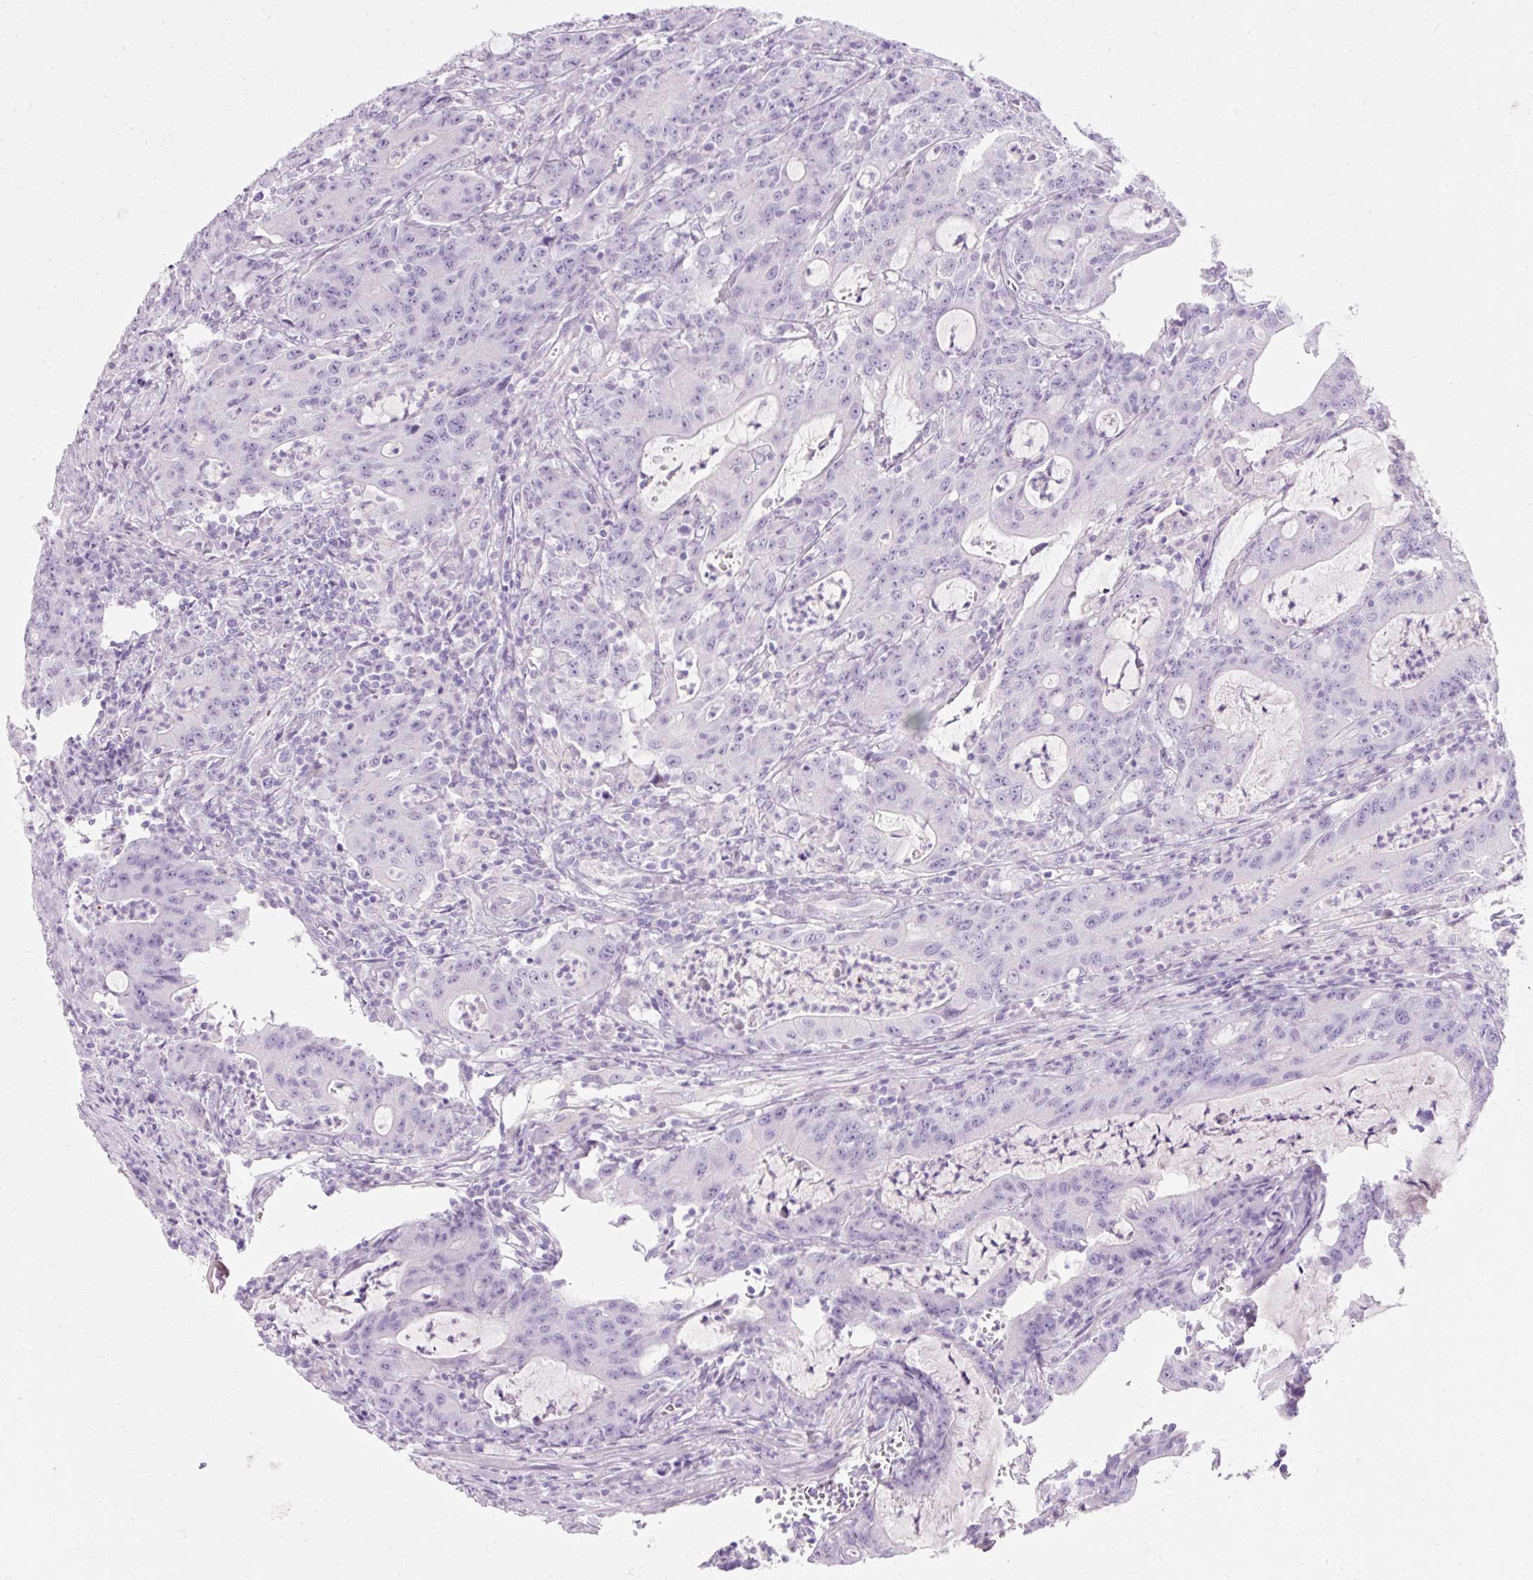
{"staining": {"intensity": "negative", "quantity": "none", "location": "none"}, "tissue": "colorectal cancer", "cell_type": "Tumor cells", "image_type": "cancer", "snomed": [{"axis": "morphology", "description": "Adenocarcinoma, NOS"}, {"axis": "topography", "description": "Colon"}], "caption": "High power microscopy photomicrograph of an immunohistochemistry (IHC) photomicrograph of colorectal cancer (adenocarcinoma), revealing no significant expression in tumor cells.", "gene": "TMEM213", "patient": {"sex": "male", "age": 83}}